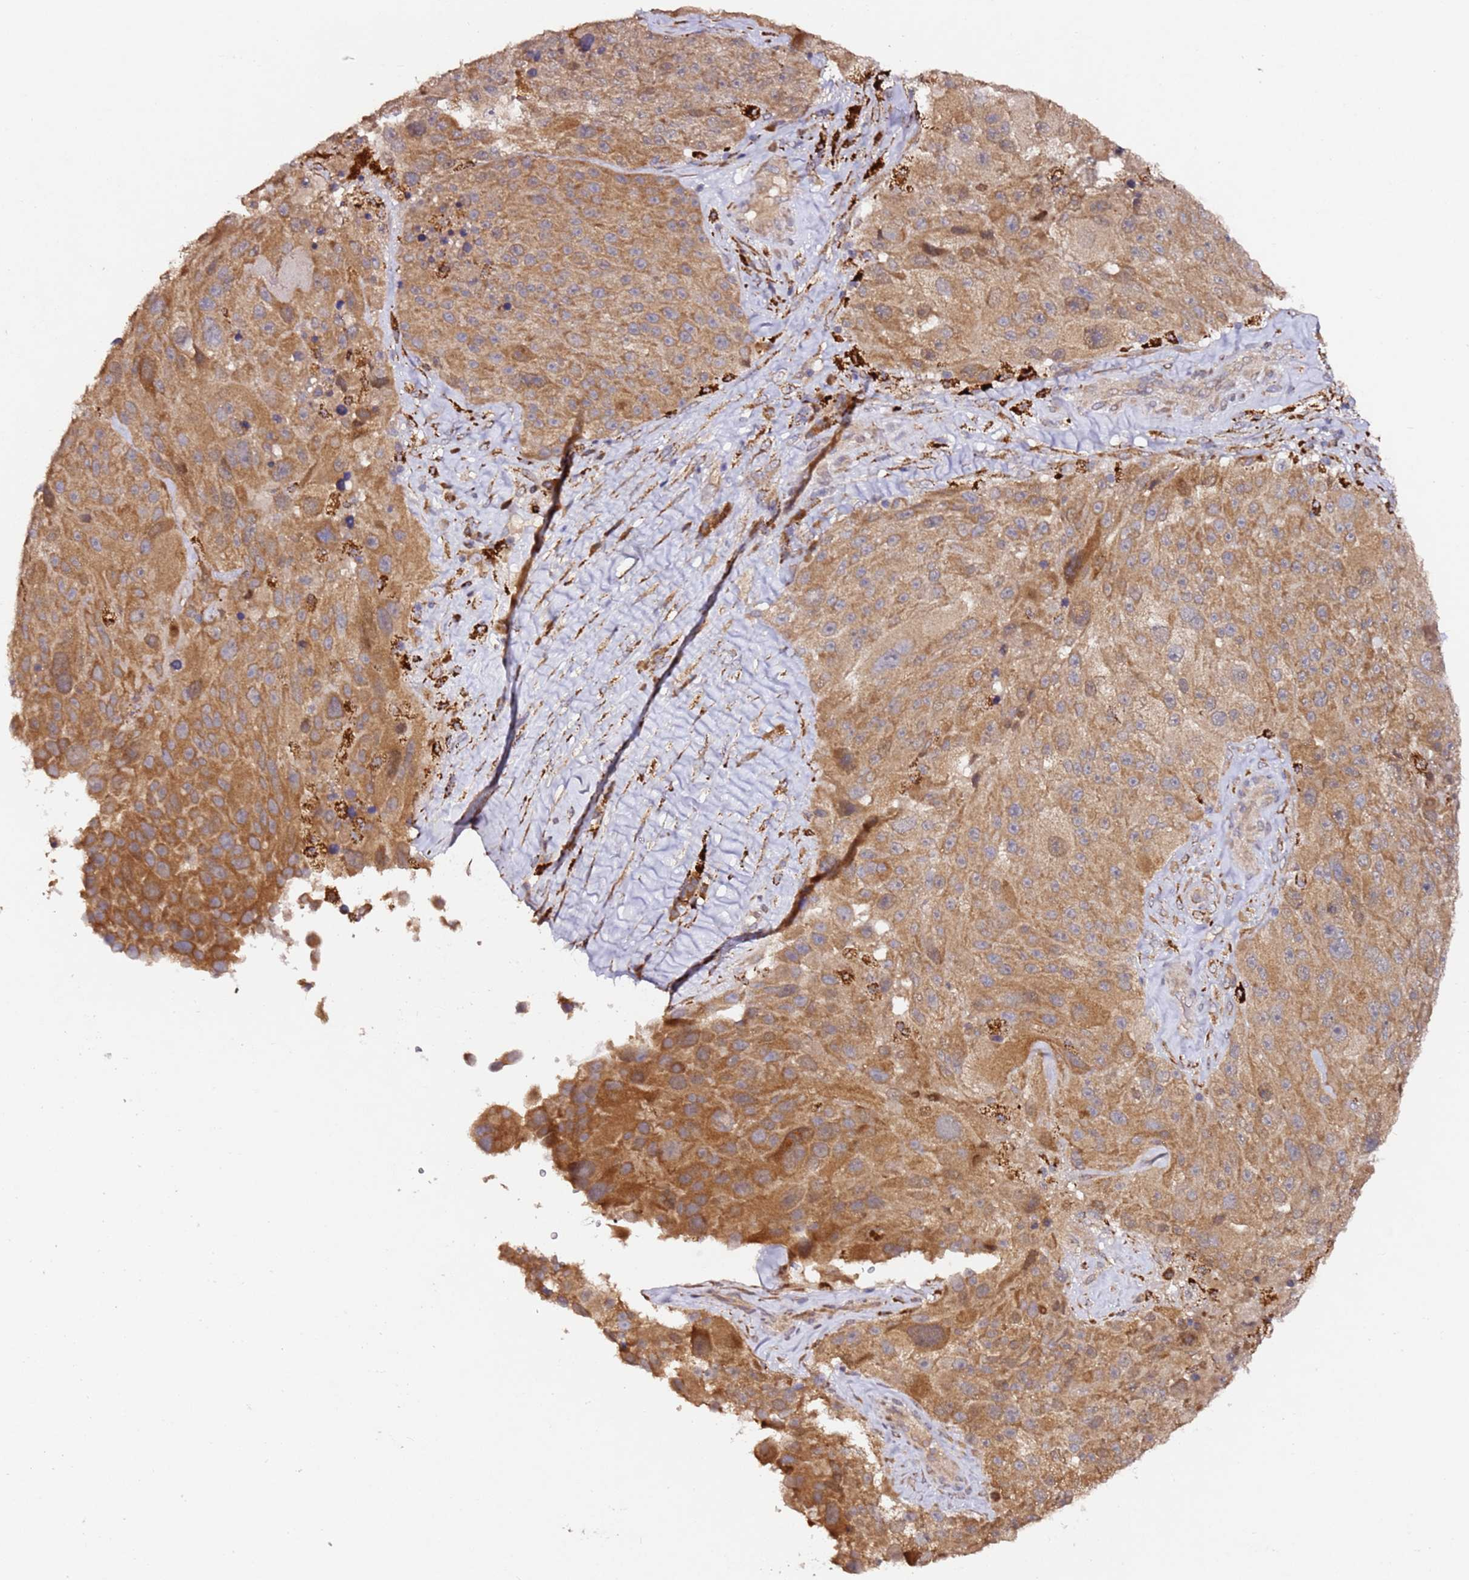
{"staining": {"intensity": "moderate", "quantity": ">75%", "location": "cytoplasmic/membranous"}, "tissue": "melanoma", "cell_type": "Tumor cells", "image_type": "cancer", "snomed": [{"axis": "morphology", "description": "Malignant melanoma, Metastatic site"}, {"axis": "topography", "description": "Lymph node"}], "caption": "Brown immunohistochemical staining in human malignant melanoma (metastatic site) shows moderate cytoplasmic/membranous expression in approximately >75% of tumor cells.", "gene": "ALG11", "patient": {"sex": "male", "age": 62}}